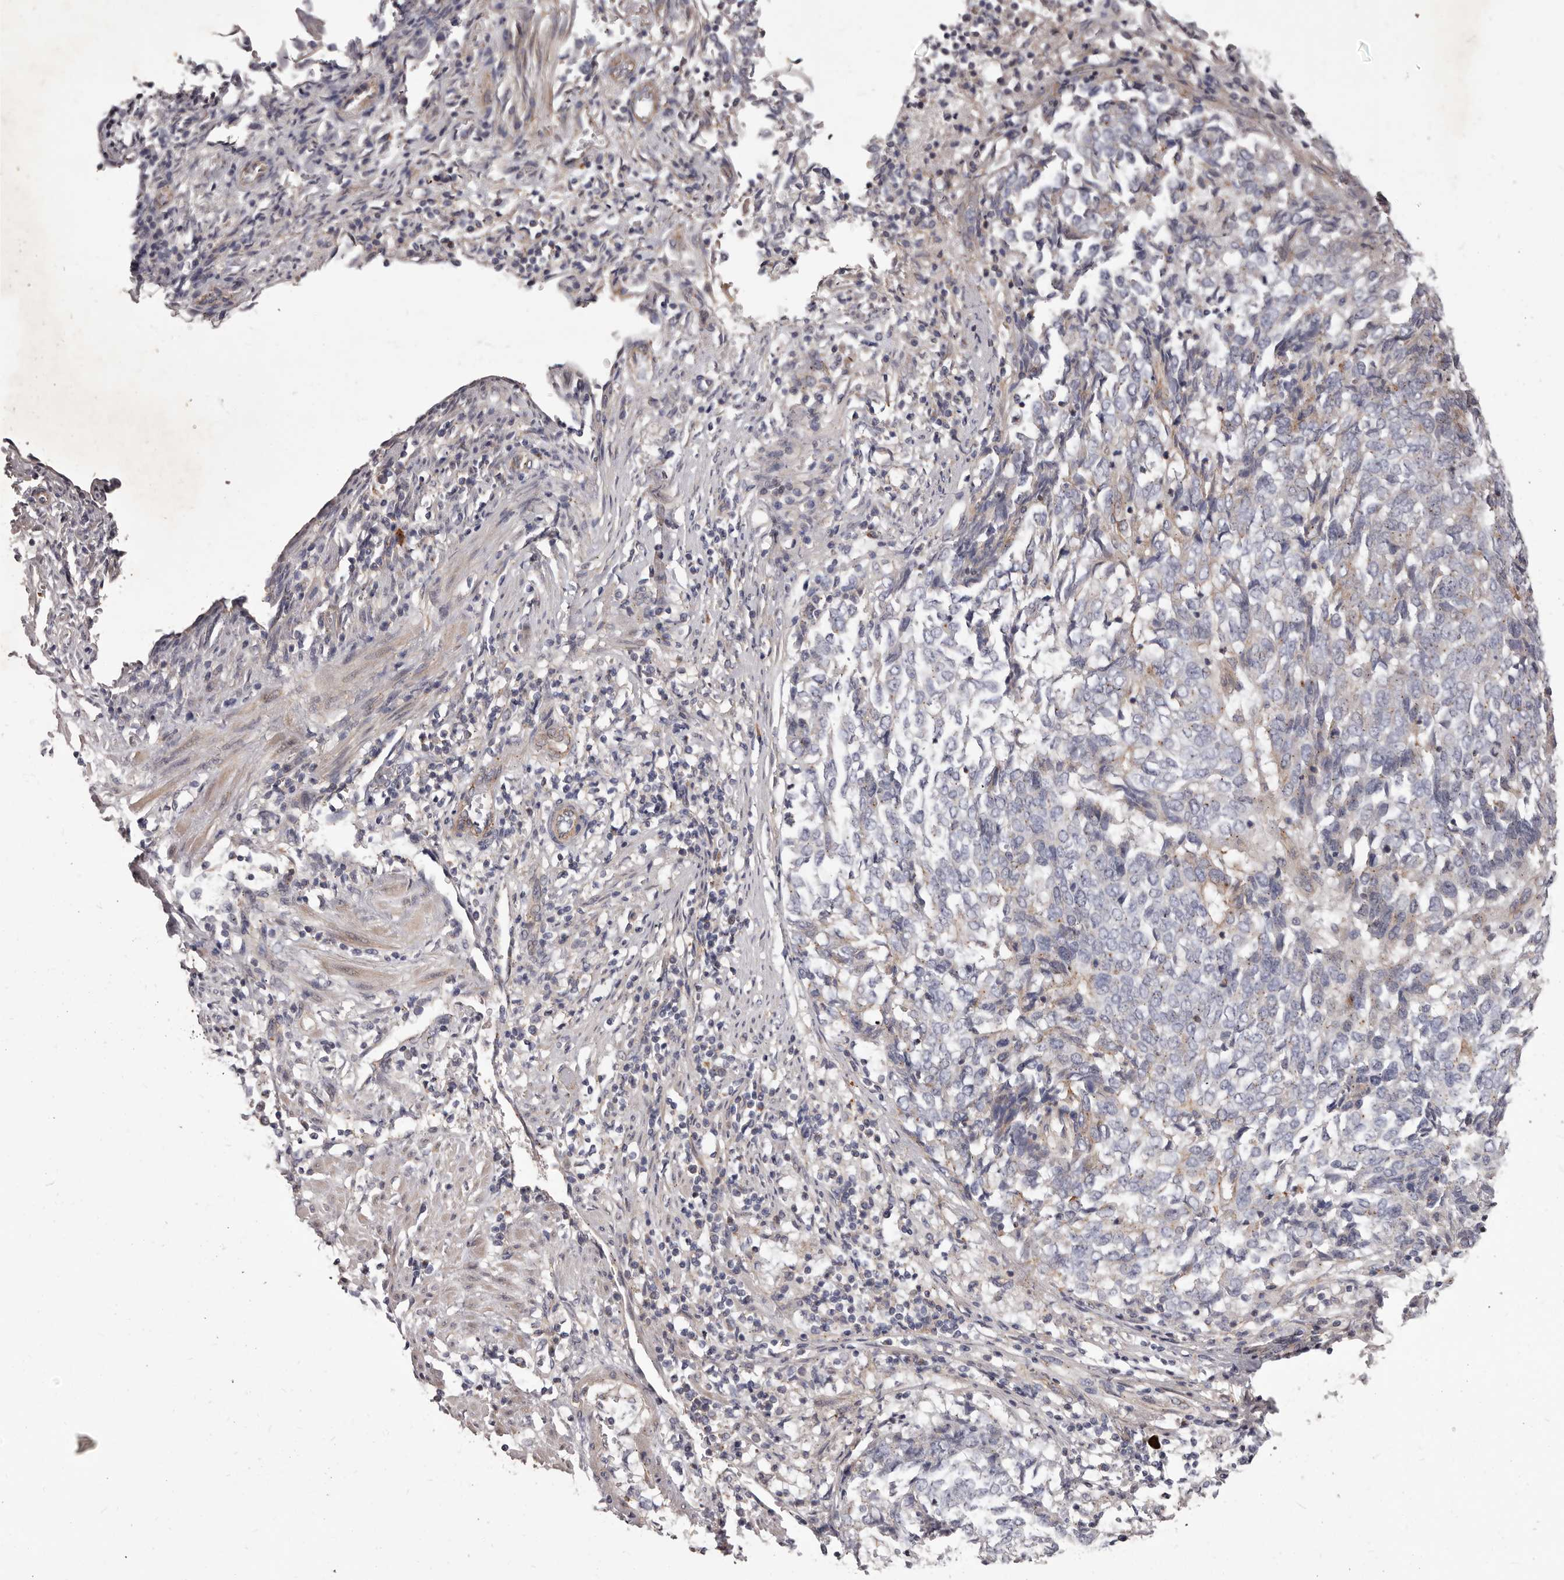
{"staining": {"intensity": "negative", "quantity": "none", "location": "none"}, "tissue": "endometrial cancer", "cell_type": "Tumor cells", "image_type": "cancer", "snomed": [{"axis": "morphology", "description": "Adenocarcinoma, NOS"}, {"axis": "topography", "description": "Endometrium"}], "caption": "Immunohistochemical staining of endometrial adenocarcinoma shows no significant staining in tumor cells.", "gene": "PEG10", "patient": {"sex": "female", "age": 80}}